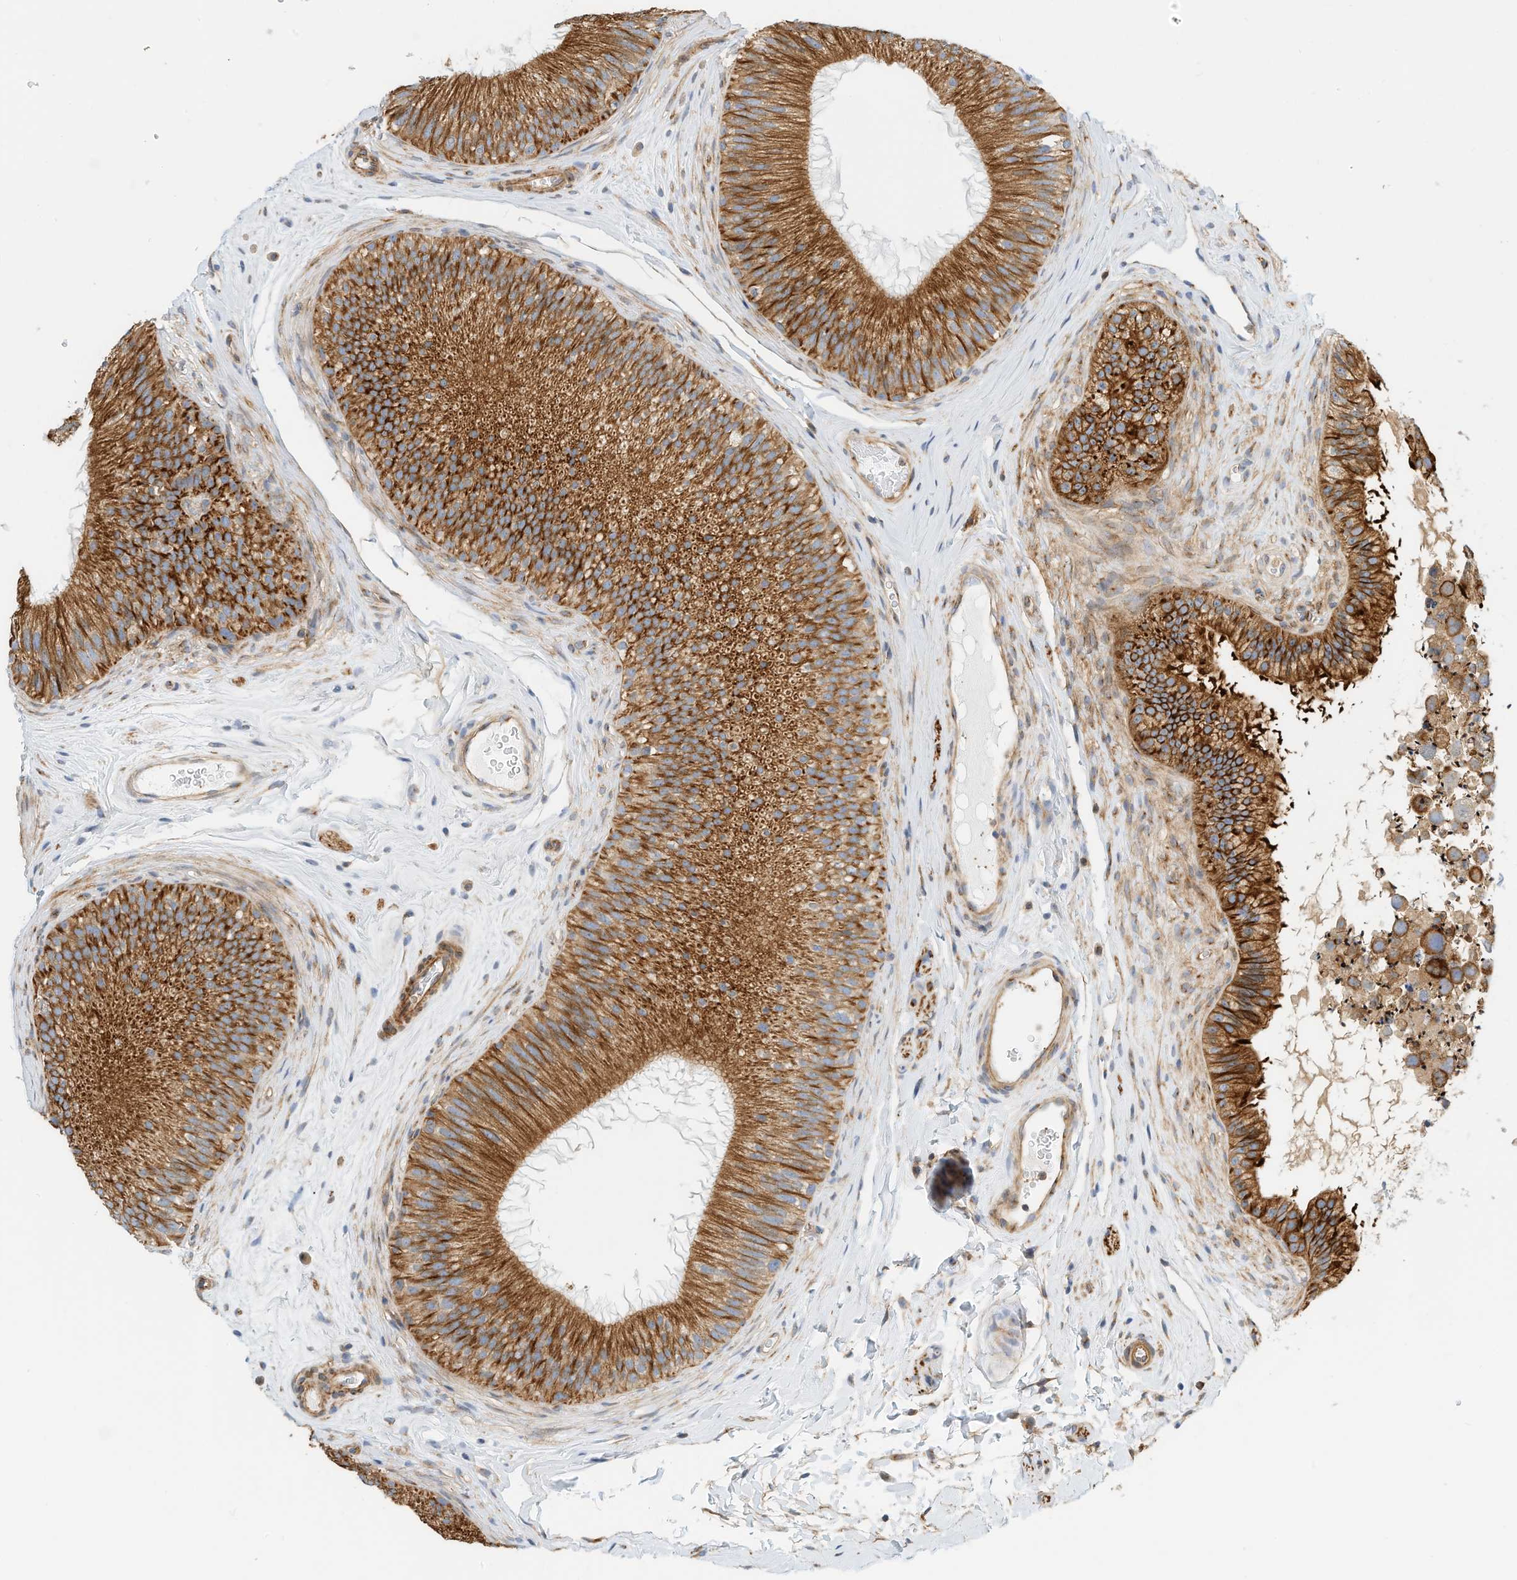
{"staining": {"intensity": "strong", "quantity": "25%-75%", "location": "cytoplasmic/membranous"}, "tissue": "epididymis", "cell_type": "Glandular cells", "image_type": "normal", "snomed": [{"axis": "morphology", "description": "Normal tissue, NOS"}, {"axis": "topography", "description": "Epididymis"}], "caption": "Epididymis stained with DAB (3,3'-diaminobenzidine) IHC demonstrates high levels of strong cytoplasmic/membranous staining in about 25%-75% of glandular cells.", "gene": "MICAL1", "patient": {"sex": "male", "age": 45}}